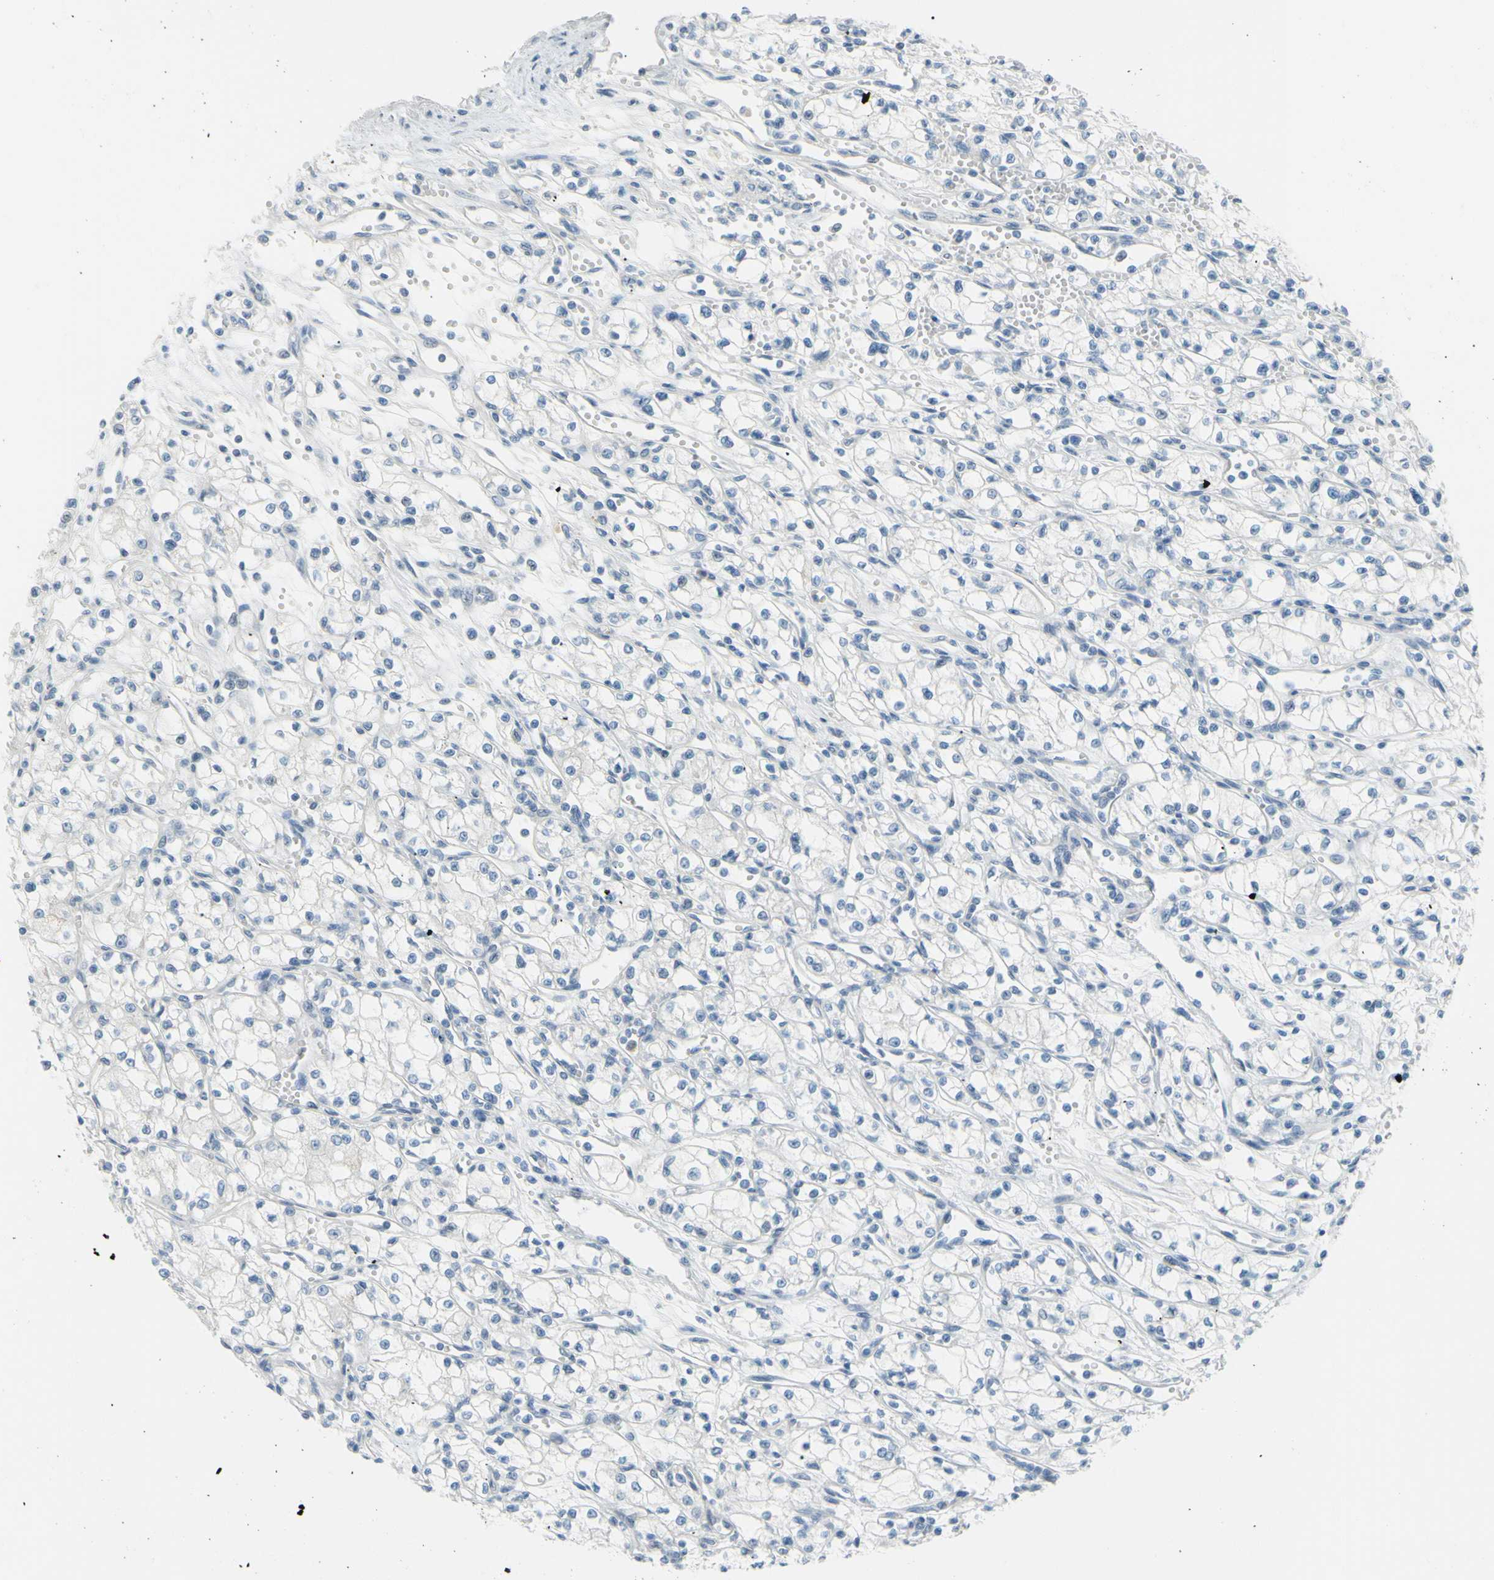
{"staining": {"intensity": "negative", "quantity": "none", "location": "none"}, "tissue": "renal cancer", "cell_type": "Tumor cells", "image_type": "cancer", "snomed": [{"axis": "morphology", "description": "Normal tissue, NOS"}, {"axis": "morphology", "description": "Adenocarcinoma, NOS"}, {"axis": "topography", "description": "Kidney"}], "caption": "IHC histopathology image of adenocarcinoma (renal) stained for a protein (brown), which exhibits no expression in tumor cells.", "gene": "DCT", "patient": {"sex": "male", "age": 59}}